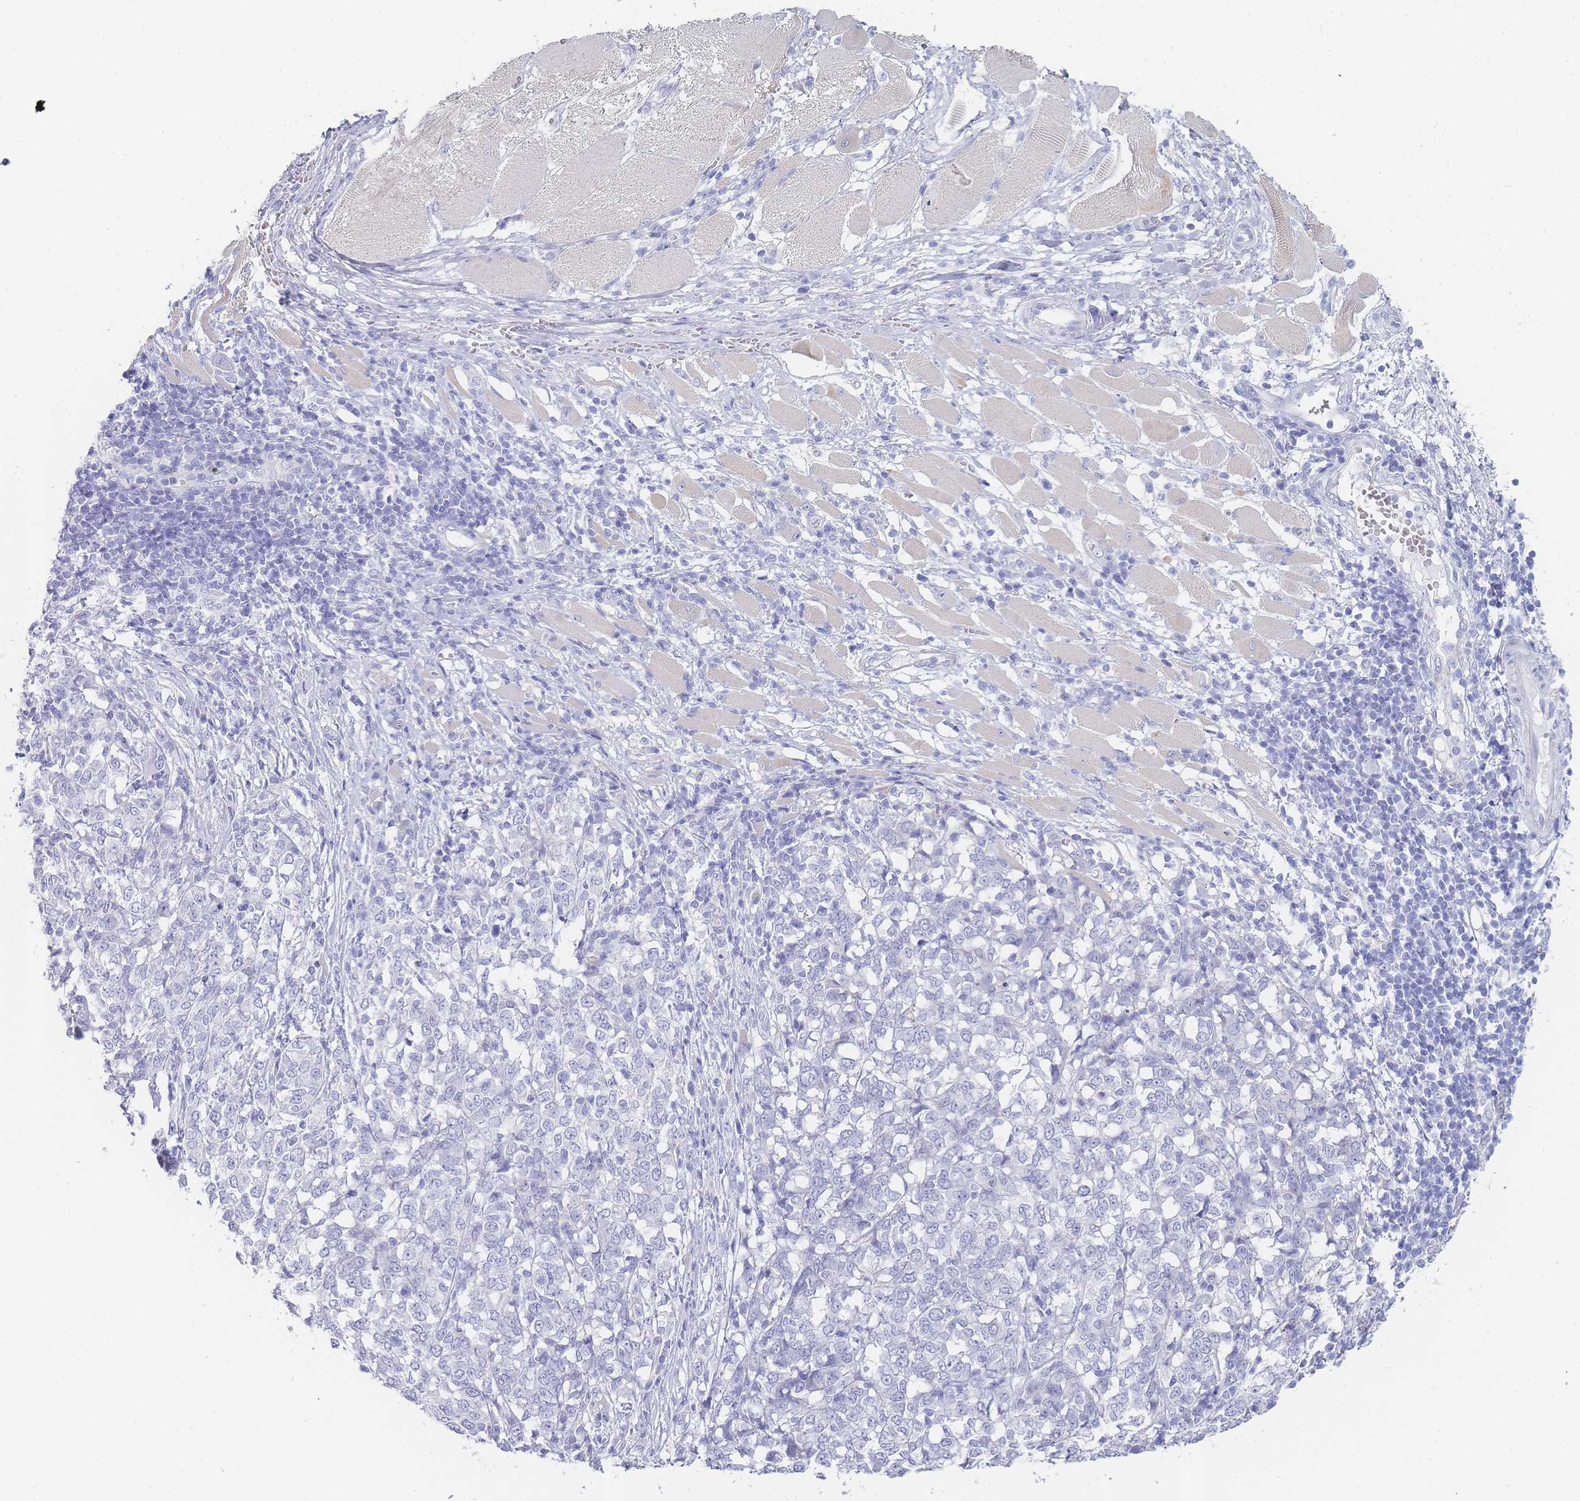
{"staining": {"intensity": "negative", "quantity": "none", "location": "none"}, "tissue": "melanoma", "cell_type": "Tumor cells", "image_type": "cancer", "snomed": [{"axis": "morphology", "description": "Malignant melanoma, NOS"}, {"axis": "topography", "description": "Skin"}], "caption": "Immunohistochemical staining of melanoma exhibits no significant expression in tumor cells.", "gene": "IMPG1", "patient": {"sex": "female", "age": 72}}